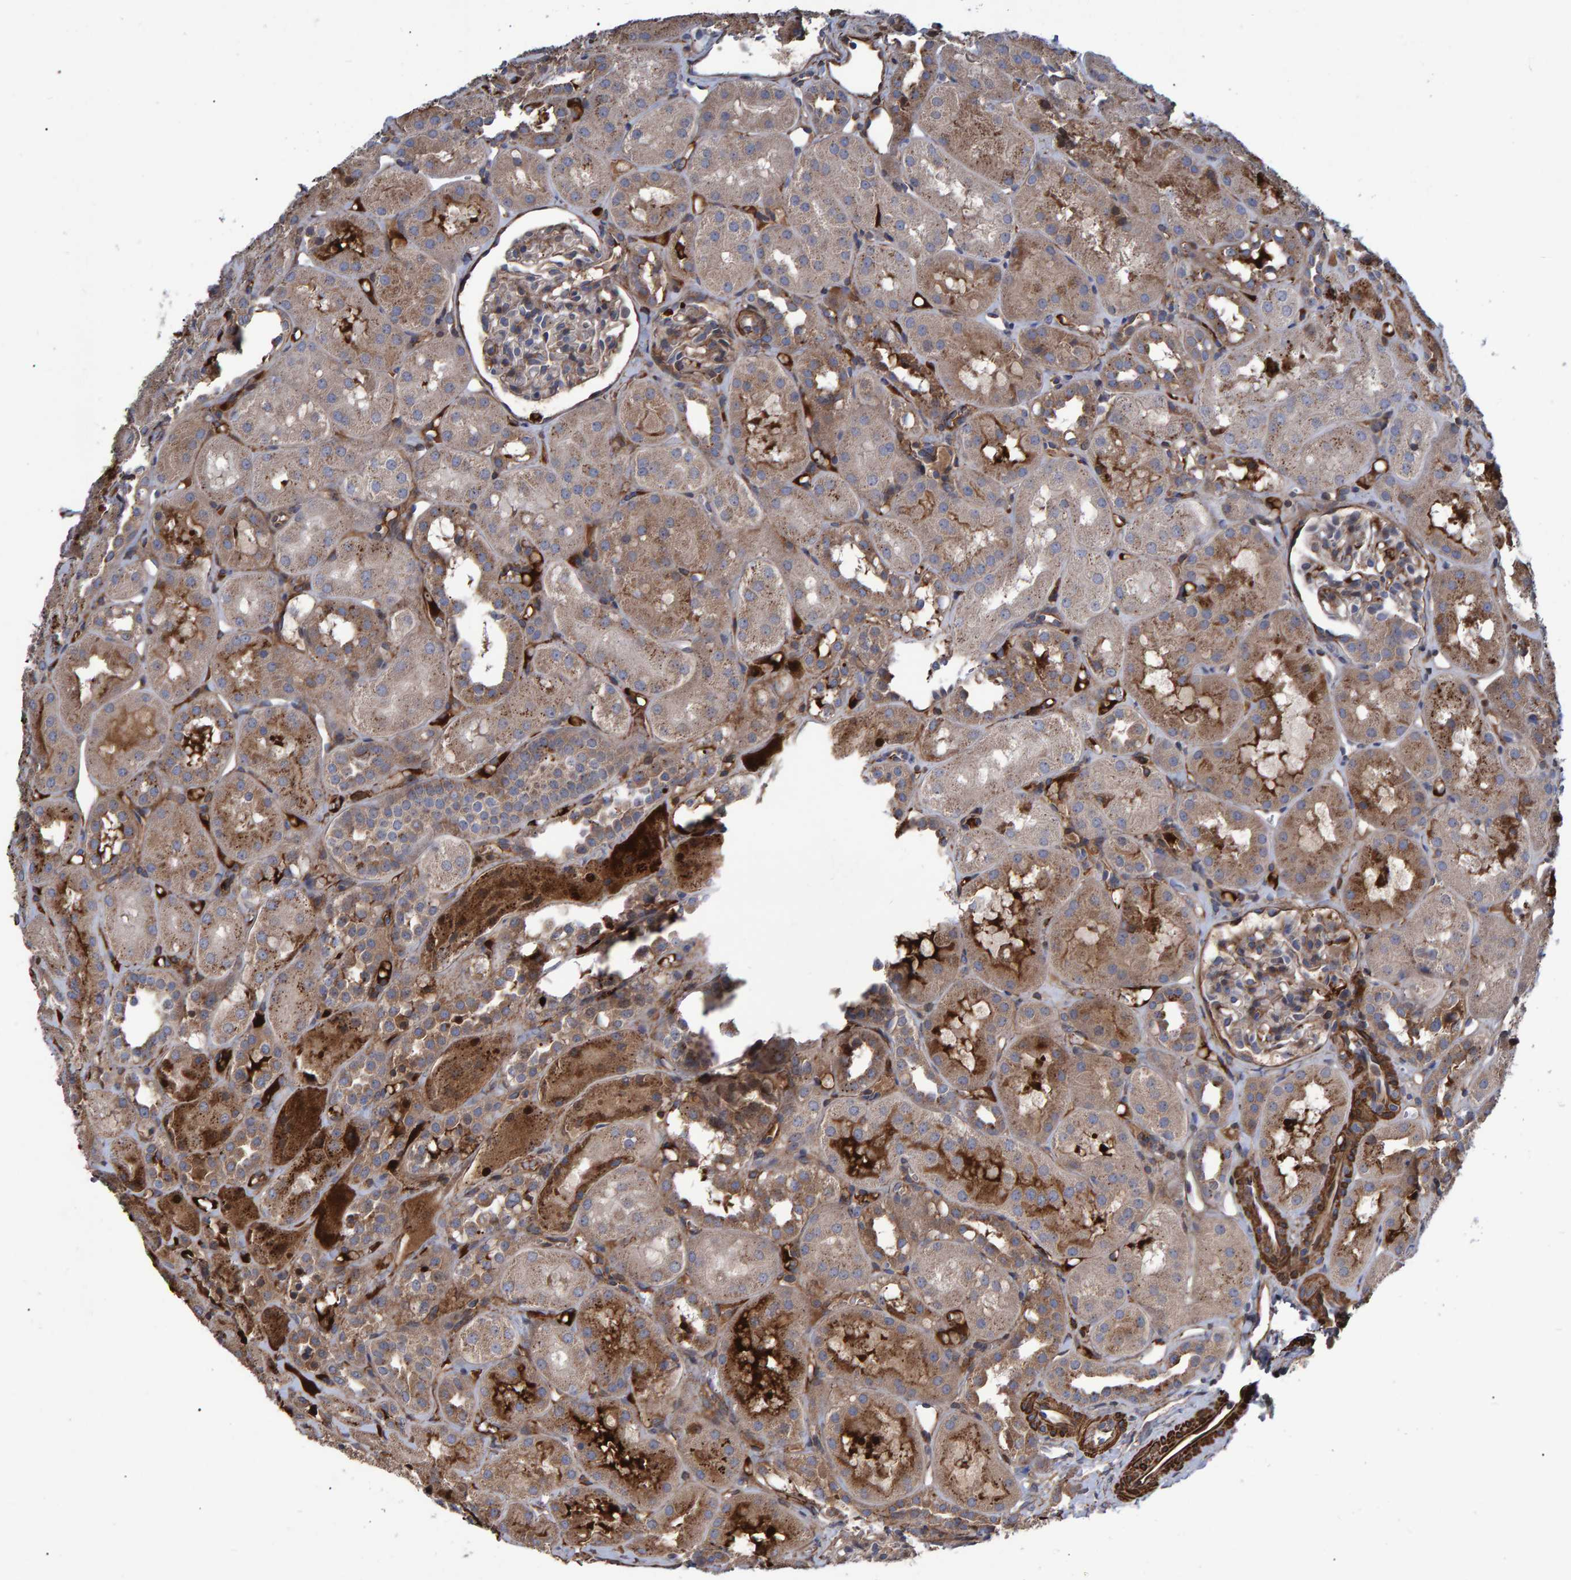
{"staining": {"intensity": "moderate", "quantity": "25%-75%", "location": "cytoplasmic/membranous"}, "tissue": "kidney", "cell_type": "Cells in glomeruli", "image_type": "normal", "snomed": [{"axis": "morphology", "description": "Normal tissue, NOS"}, {"axis": "topography", "description": "Kidney"}], "caption": "Immunohistochemistry of benign kidney displays medium levels of moderate cytoplasmic/membranous positivity in about 25%-75% of cells in glomeruli. Nuclei are stained in blue.", "gene": "SLIT2", "patient": {"sex": "male", "age": 16}}